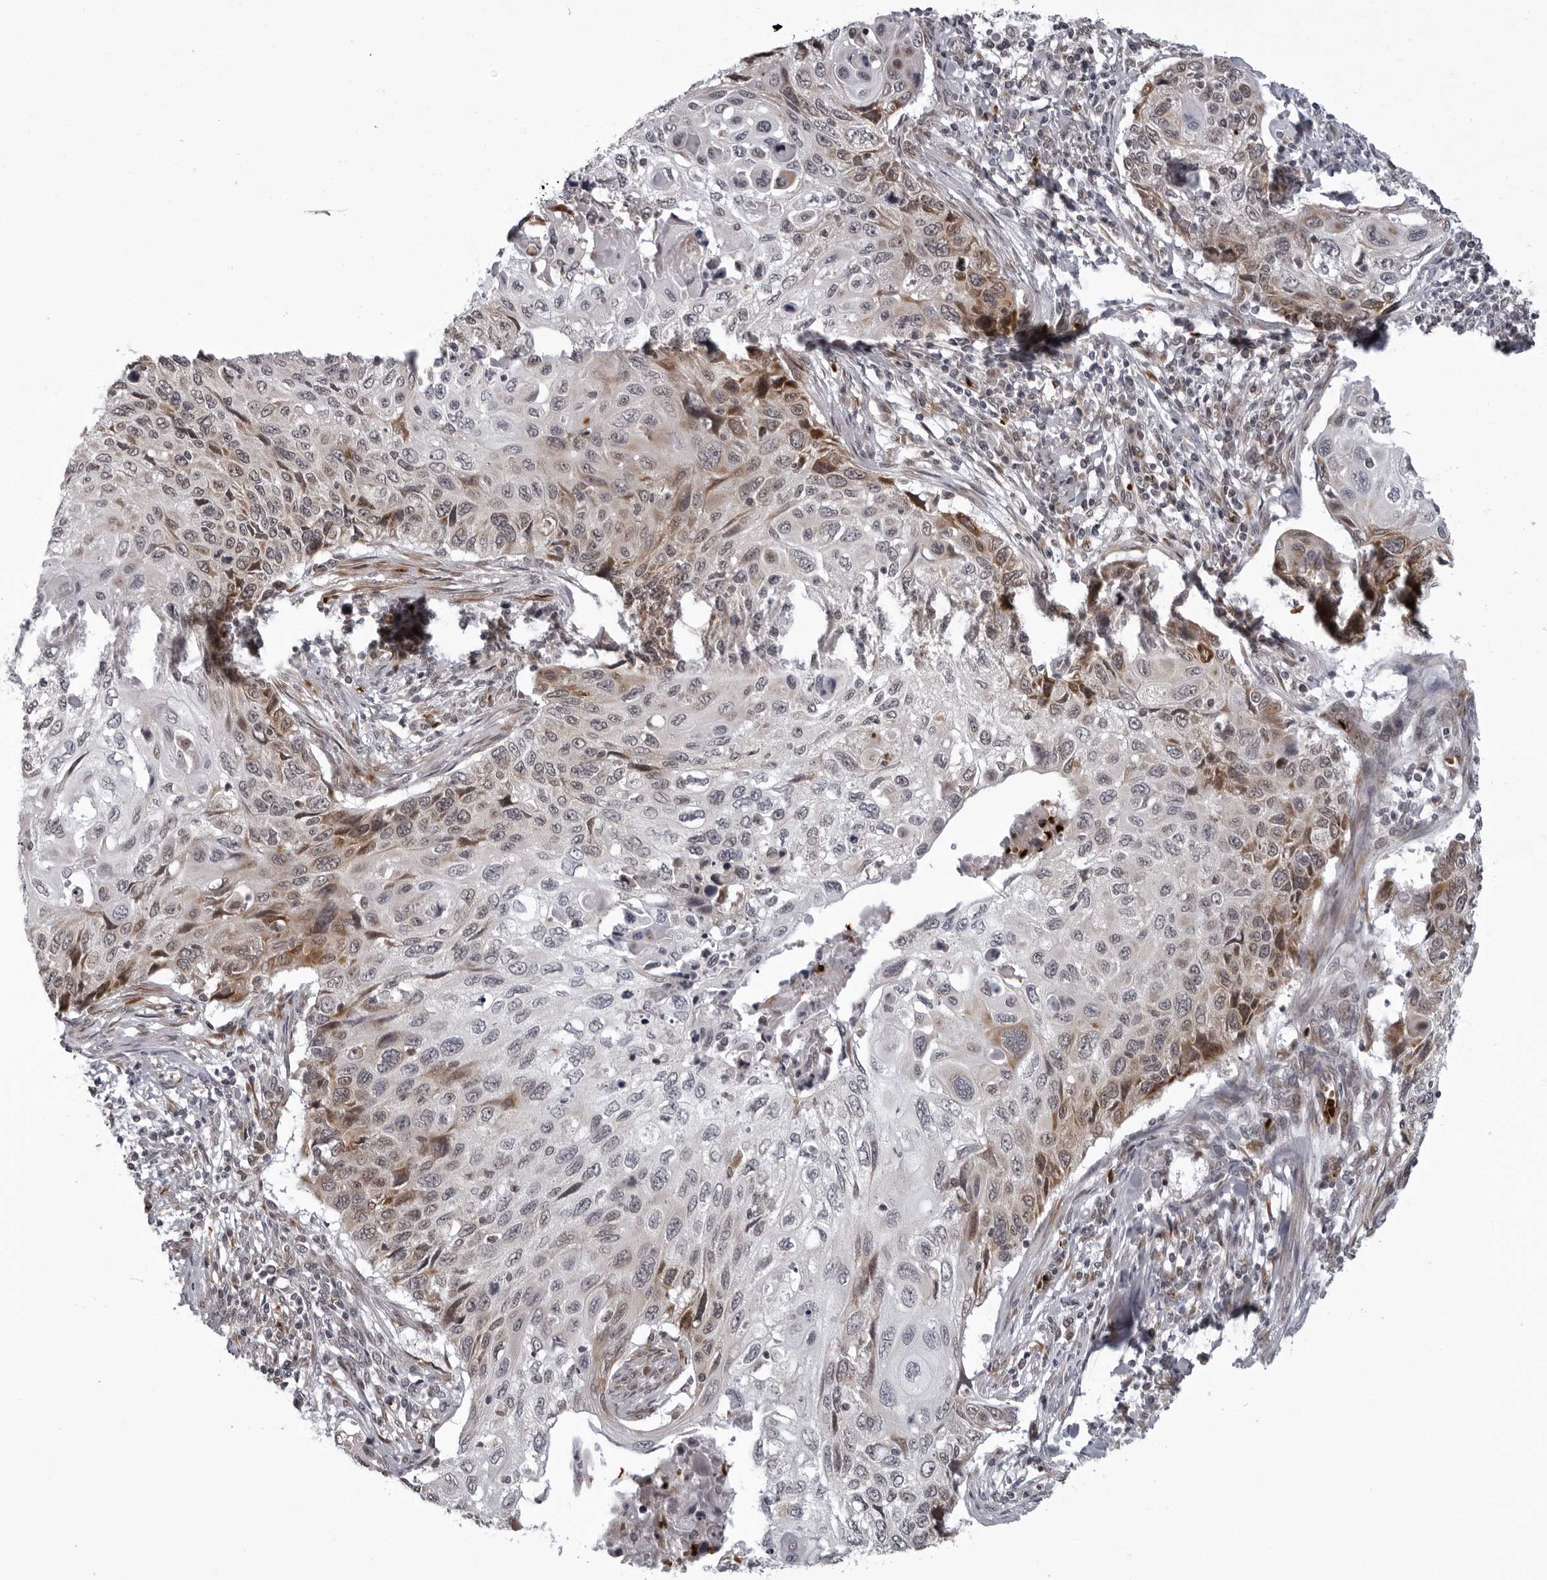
{"staining": {"intensity": "moderate", "quantity": "<25%", "location": "cytoplasmic/membranous"}, "tissue": "cervical cancer", "cell_type": "Tumor cells", "image_type": "cancer", "snomed": [{"axis": "morphology", "description": "Squamous cell carcinoma, NOS"}, {"axis": "topography", "description": "Cervix"}], "caption": "Immunohistochemical staining of human cervical squamous cell carcinoma reveals low levels of moderate cytoplasmic/membranous expression in about <25% of tumor cells. Using DAB (3,3'-diaminobenzidine) (brown) and hematoxylin (blue) stains, captured at high magnification using brightfield microscopy.", "gene": "THOP1", "patient": {"sex": "female", "age": 70}}